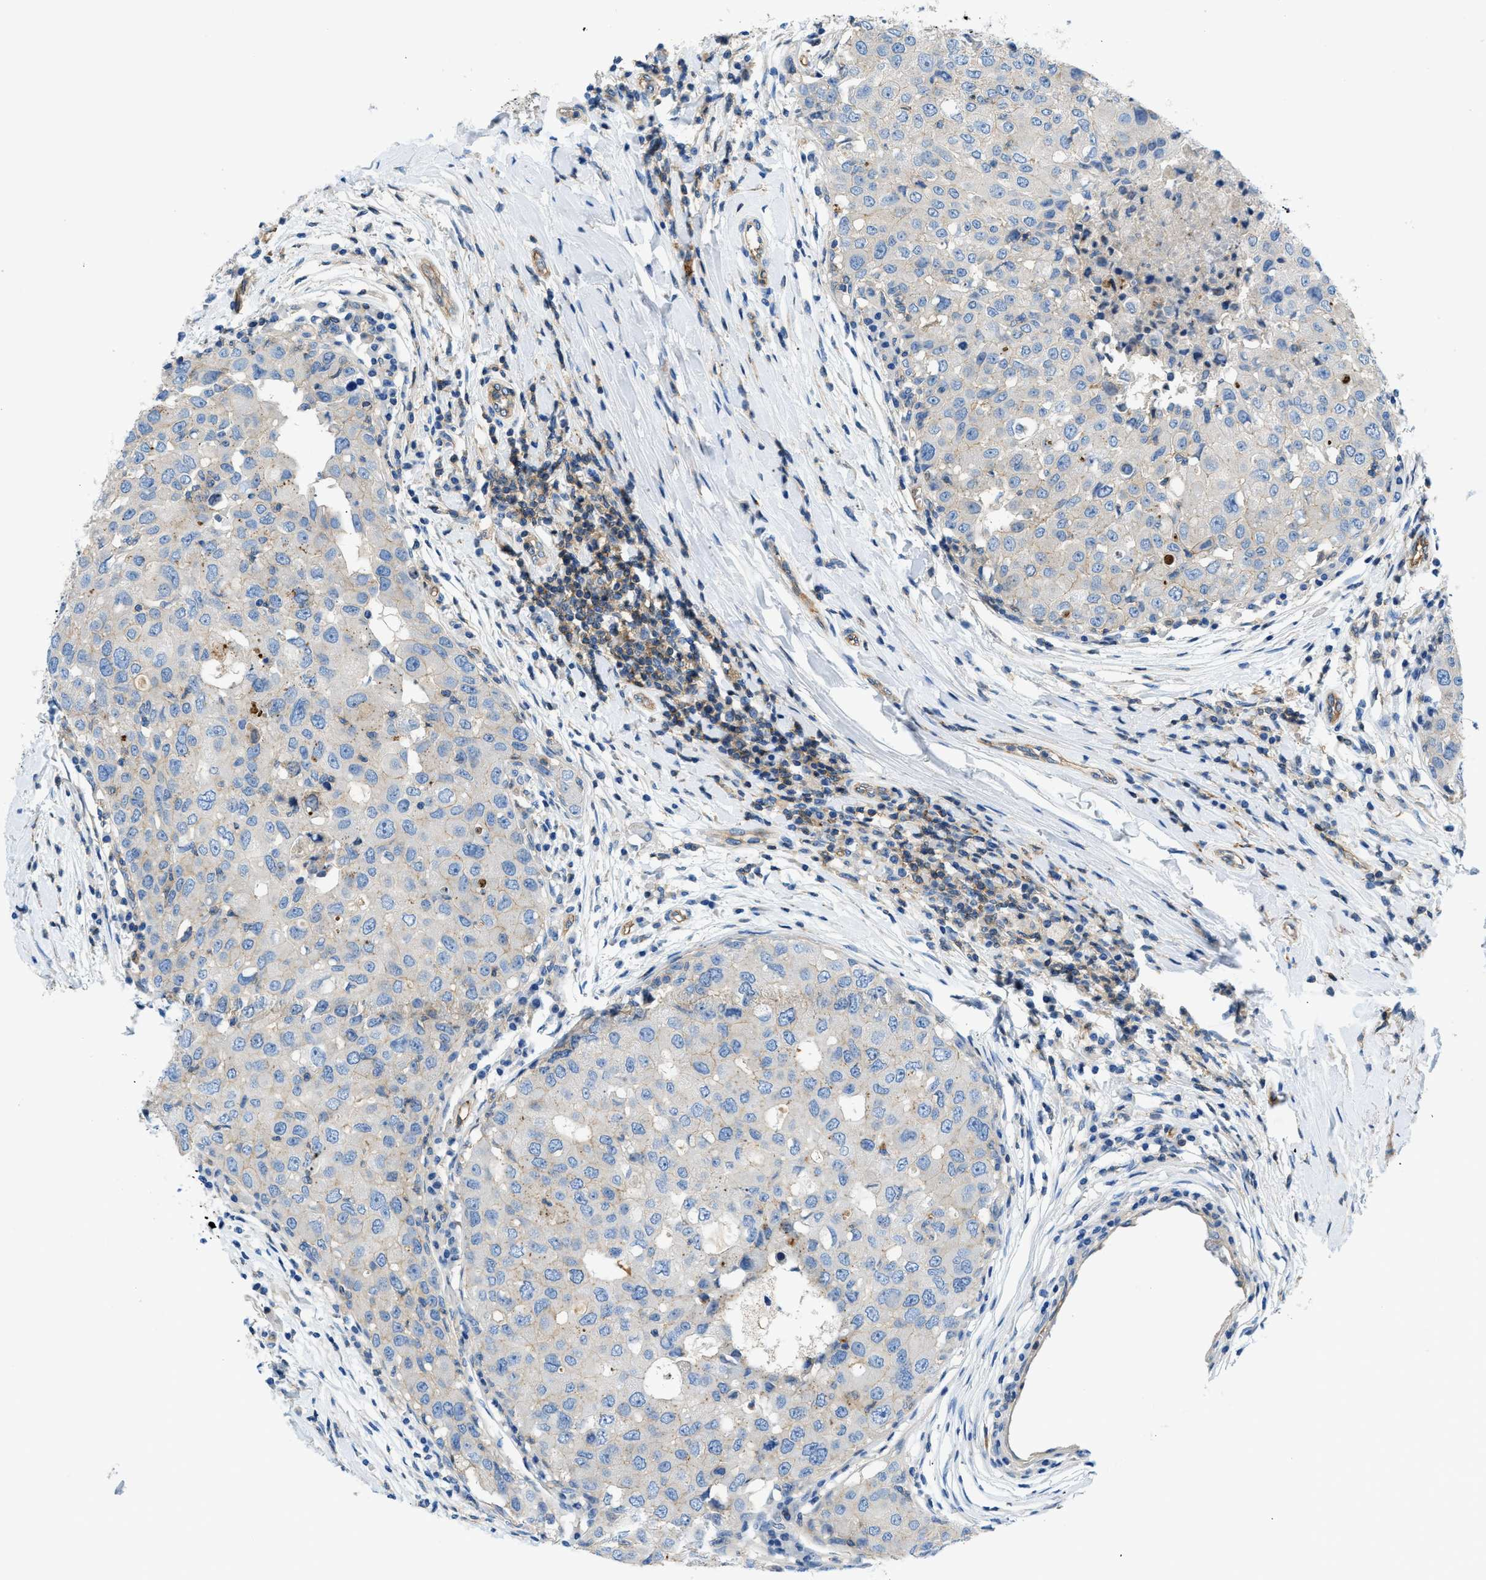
{"staining": {"intensity": "weak", "quantity": "<25%", "location": "cytoplasmic/membranous"}, "tissue": "breast cancer", "cell_type": "Tumor cells", "image_type": "cancer", "snomed": [{"axis": "morphology", "description": "Duct carcinoma"}, {"axis": "topography", "description": "Breast"}], "caption": "Breast cancer (invasive ductal carcinoma) was stained to show a protein in brown. There is no significant positivity in tumor cells. (DAB (3,3'-diaminobenzidine) IHC with hematoxylin counter stain).", "gene": "ORAI1", "patient": {"sex": "female", "age": 27}}